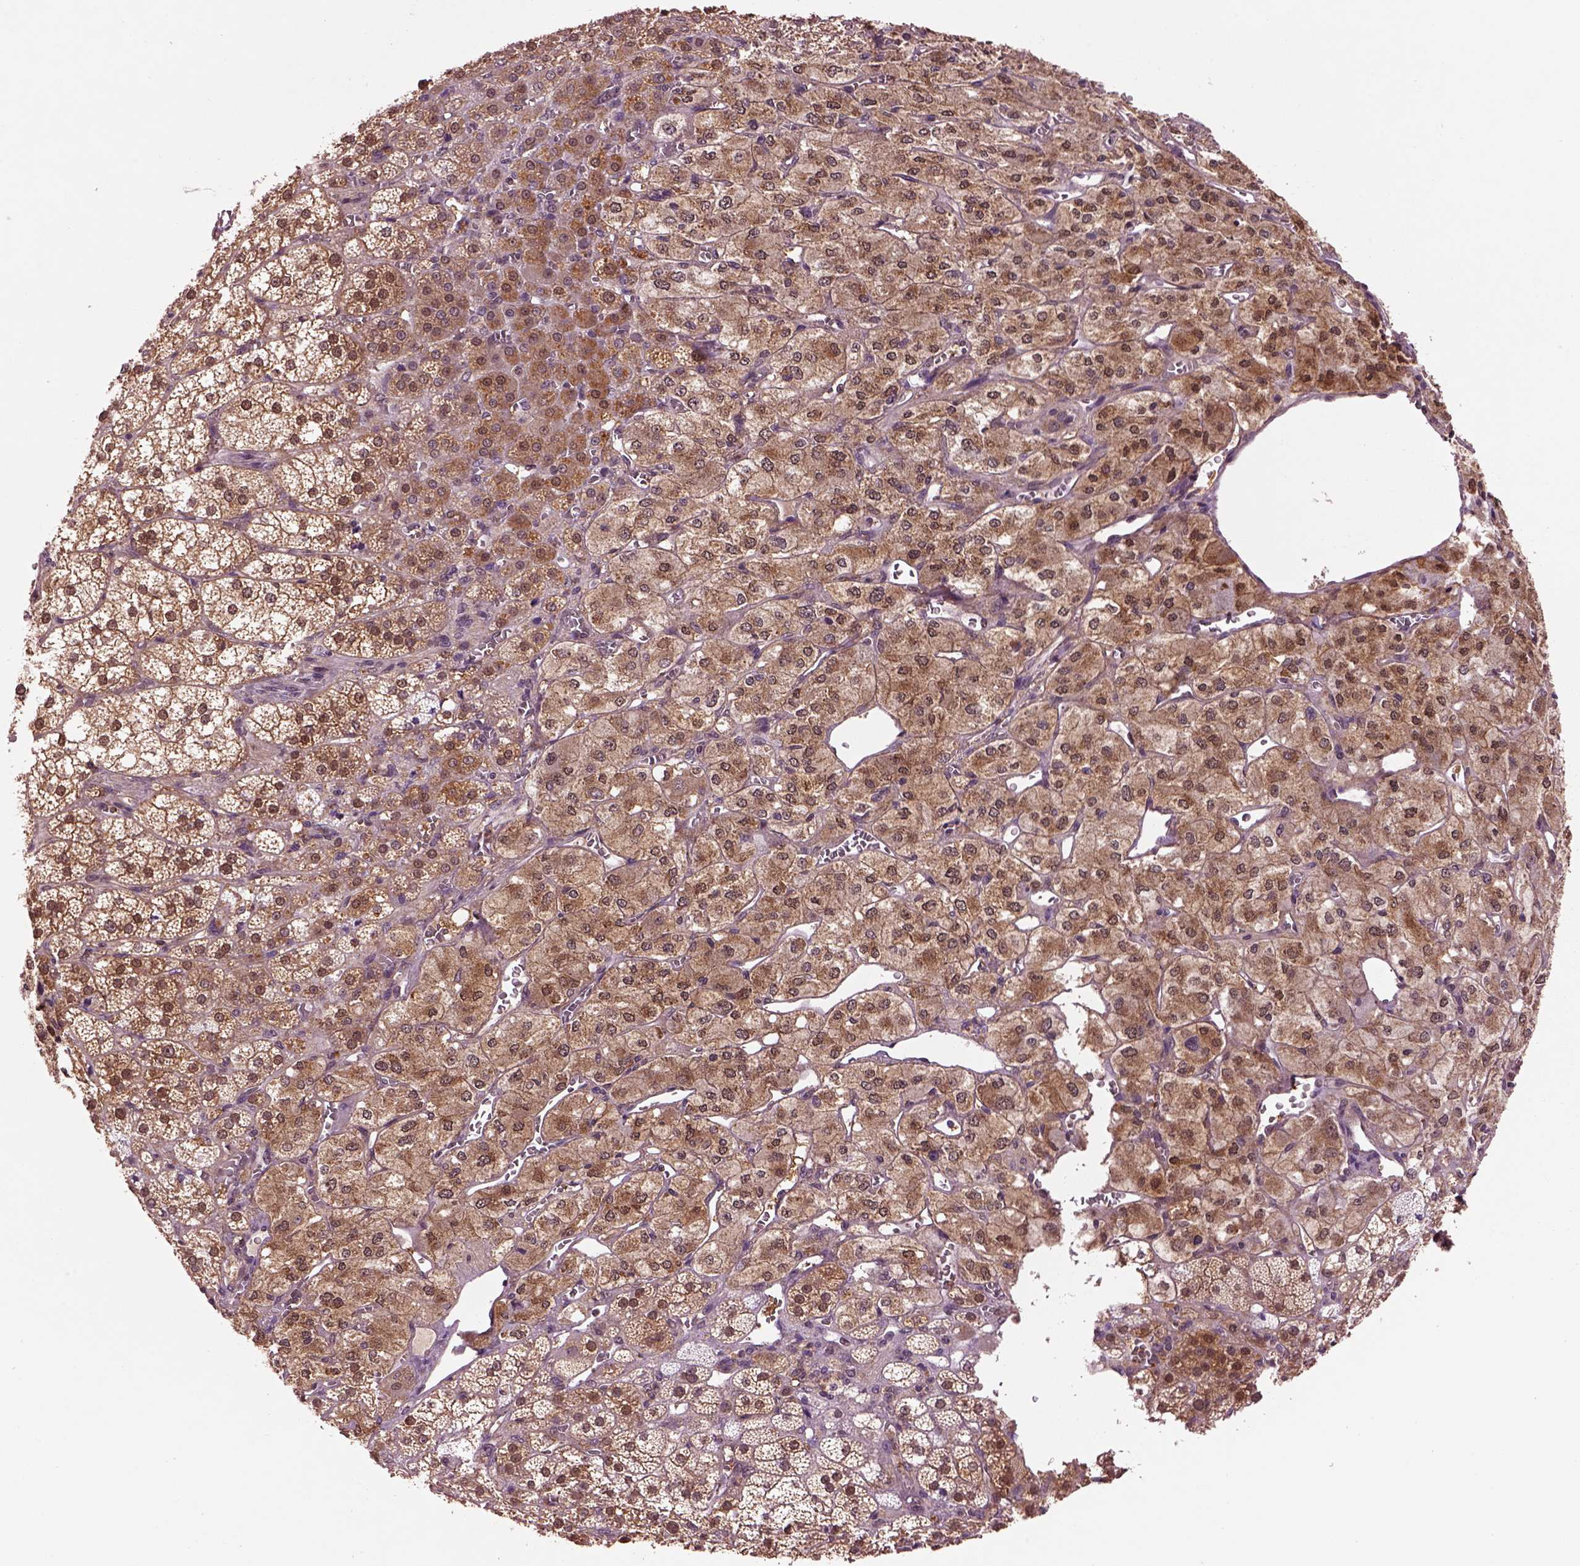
{"staining": {"intensity": "strong", "quantity": ">75%", "location": "cytoplasmic/membranous,nuclear"}, "tissue": "adrenal gland", "cell_type": "Glandular cells", "image_type": "normal", "snomed": [{"axis": "morphology", "description": "Normal tissue, NOS"}, {"axis": "topography", "description": "Adrenal gland"}], "caption": "Immunohistochemistry (IHC) (DAB) staining of normal adrenal gland displays strong cytoplasmic/membranous,nuclear protein positivity in approximately >75% of glandular cells.", "gene": "MDP1", "patient": {"sex": "female", "age": 60}}